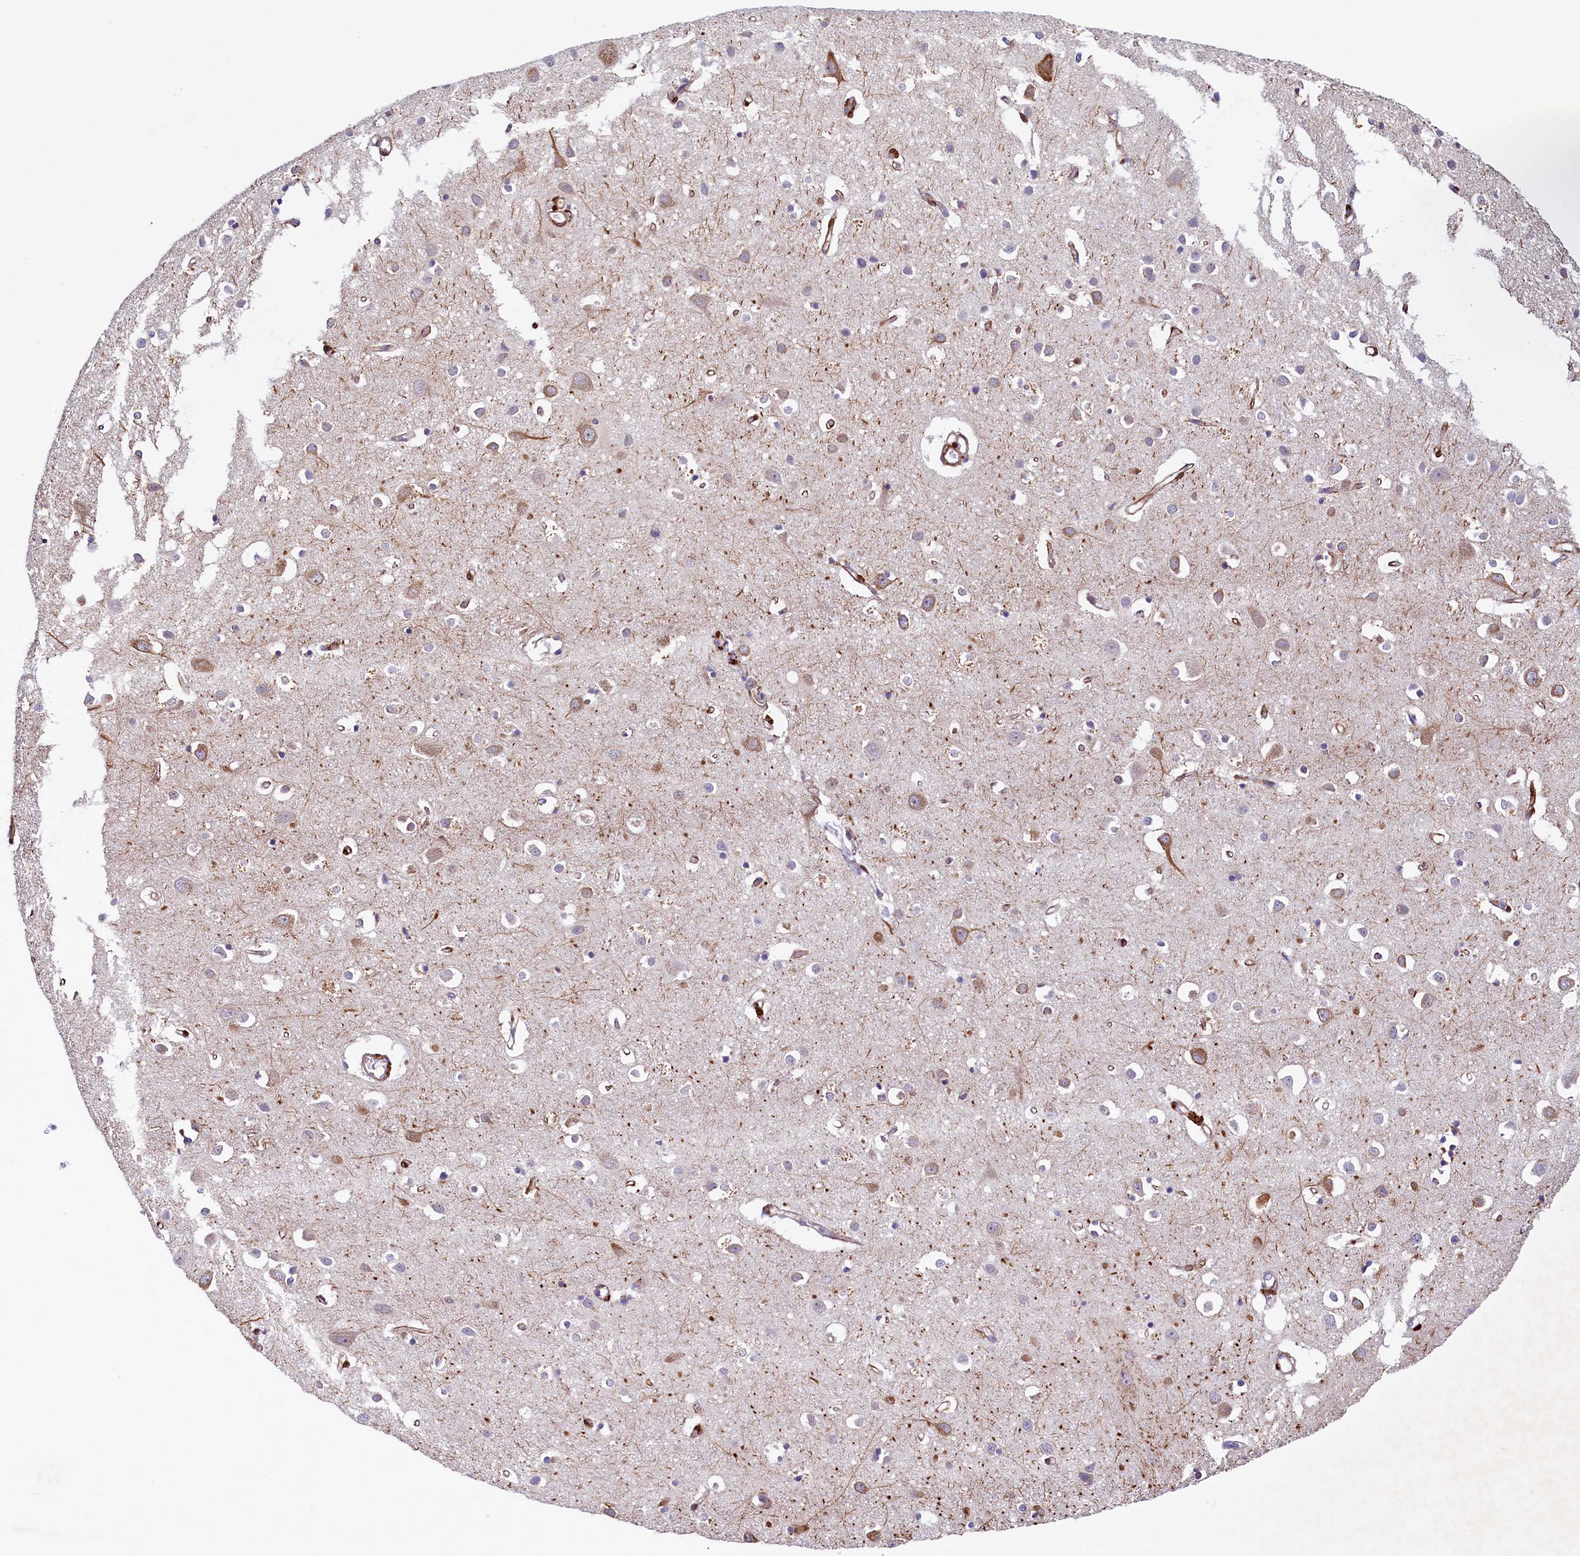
{"staining": {"intensity": "negative", "quantity": "none", "location": "none"}, "tissue": "cerebral cortex", "cell_type": "Endothelial cells", "image_type": "normal", "snomed": [{"axis": "morphology", "description": "Normal tissue, NOS"}, {"axis": "topography", "description": "Cerebral cortex"}], "caption": "A high-resolution micrograph shows IHC staining of unremarkable cerebral cortex, which shows no significant expression in endothelial cells.", "gene": "PACSIN3", "patient": {"sex": "female", "age": 64}}